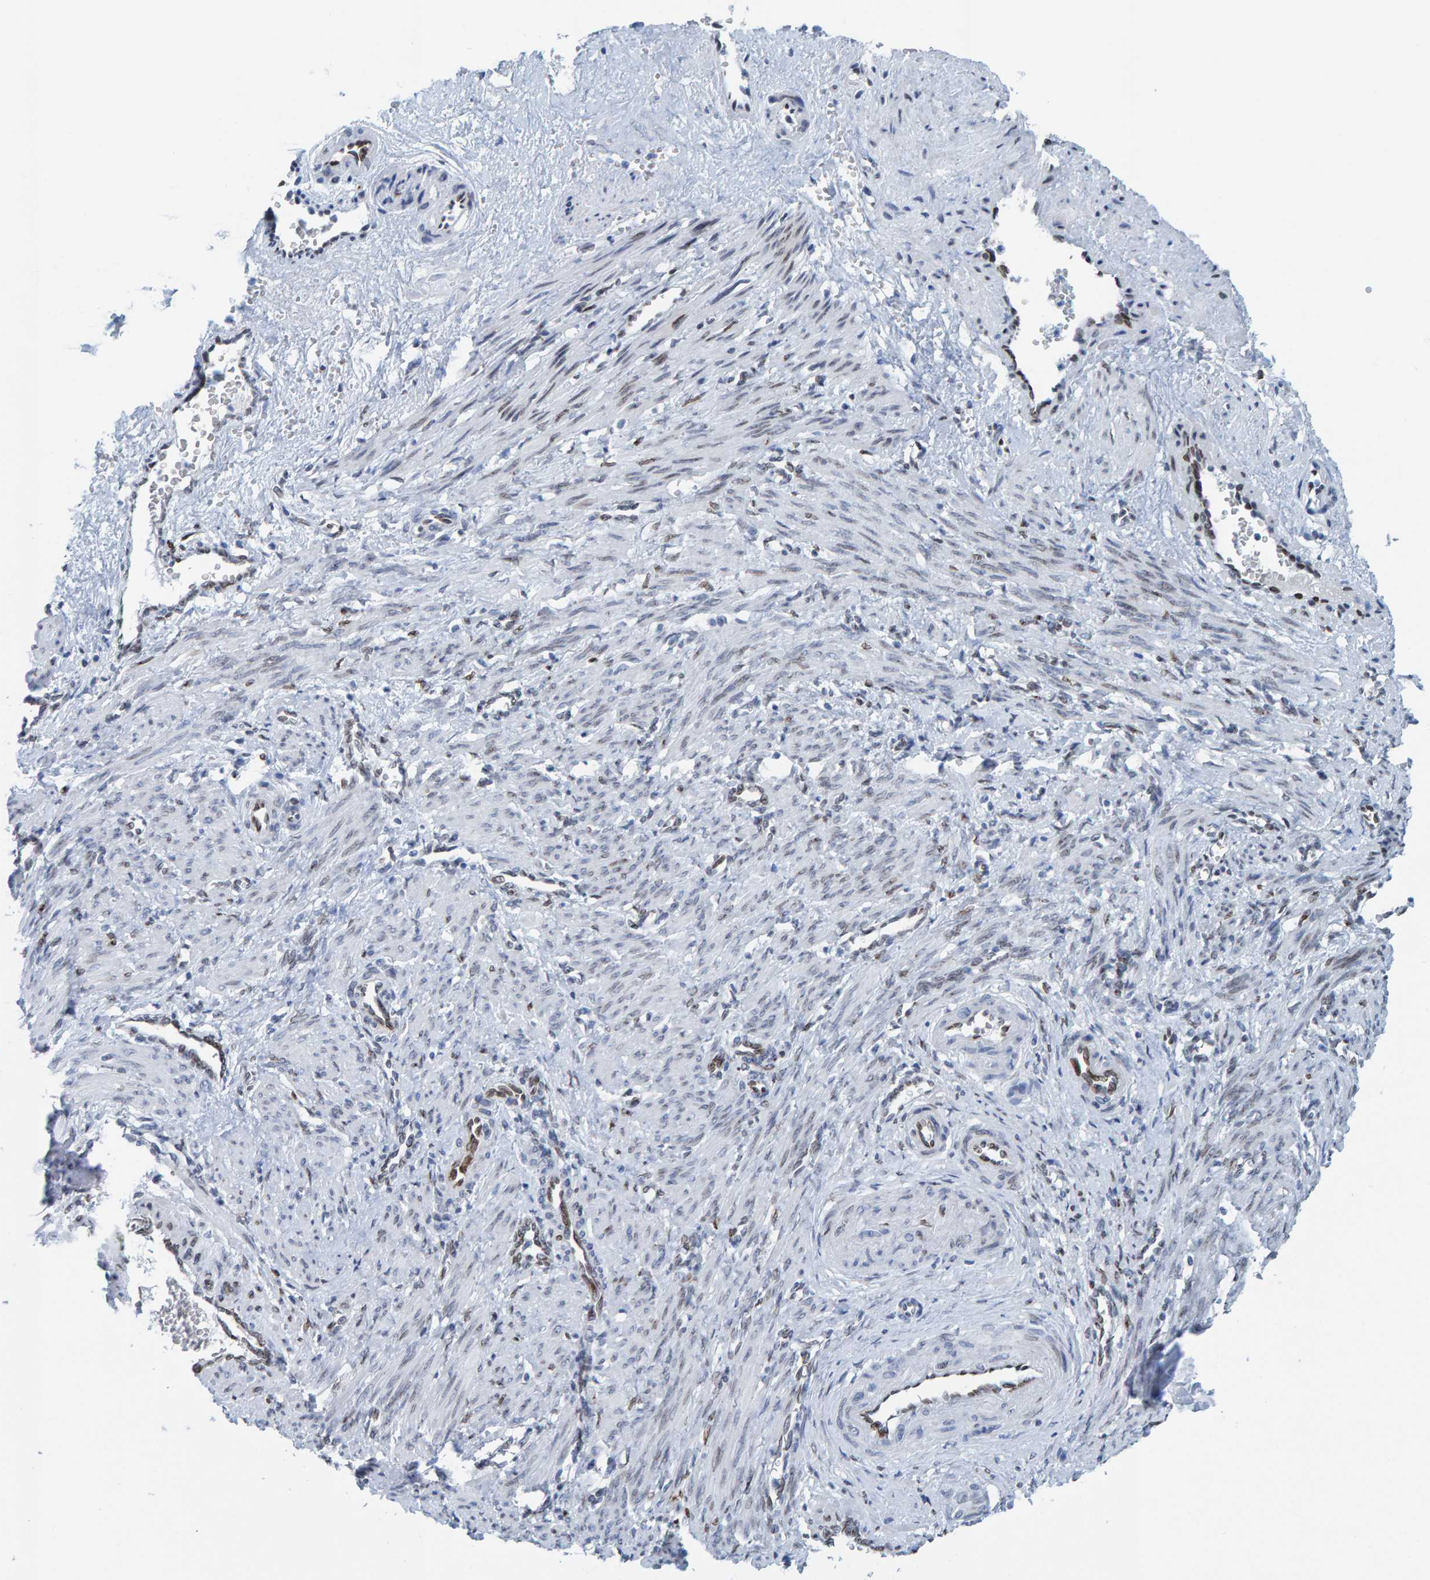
{"staining": {"intensity": "moderate", "quantity": "<25%", "location": "nuclear"}, "tissue": "smooth muscle", "cell_type": "Smooth muscle cells", "image_type": "normal", "snomed": [{"axis": "morphology", "description": "Normal tissue, NOS"}, {"axis": "topography", "description": "Endometrium"}], "caption": "Benign smooth muscle was stained to show a protein in brown. There is low levels of moderate nuclear staining in approximately <25% of smooth muscle cells. The staining is performed using DAB brown chromogen to label protein expression. The nuclei are counter-stained blue using hematoxylin.", "gene": "LMNB2", "patient": {"sex": "female", "age": 33}}